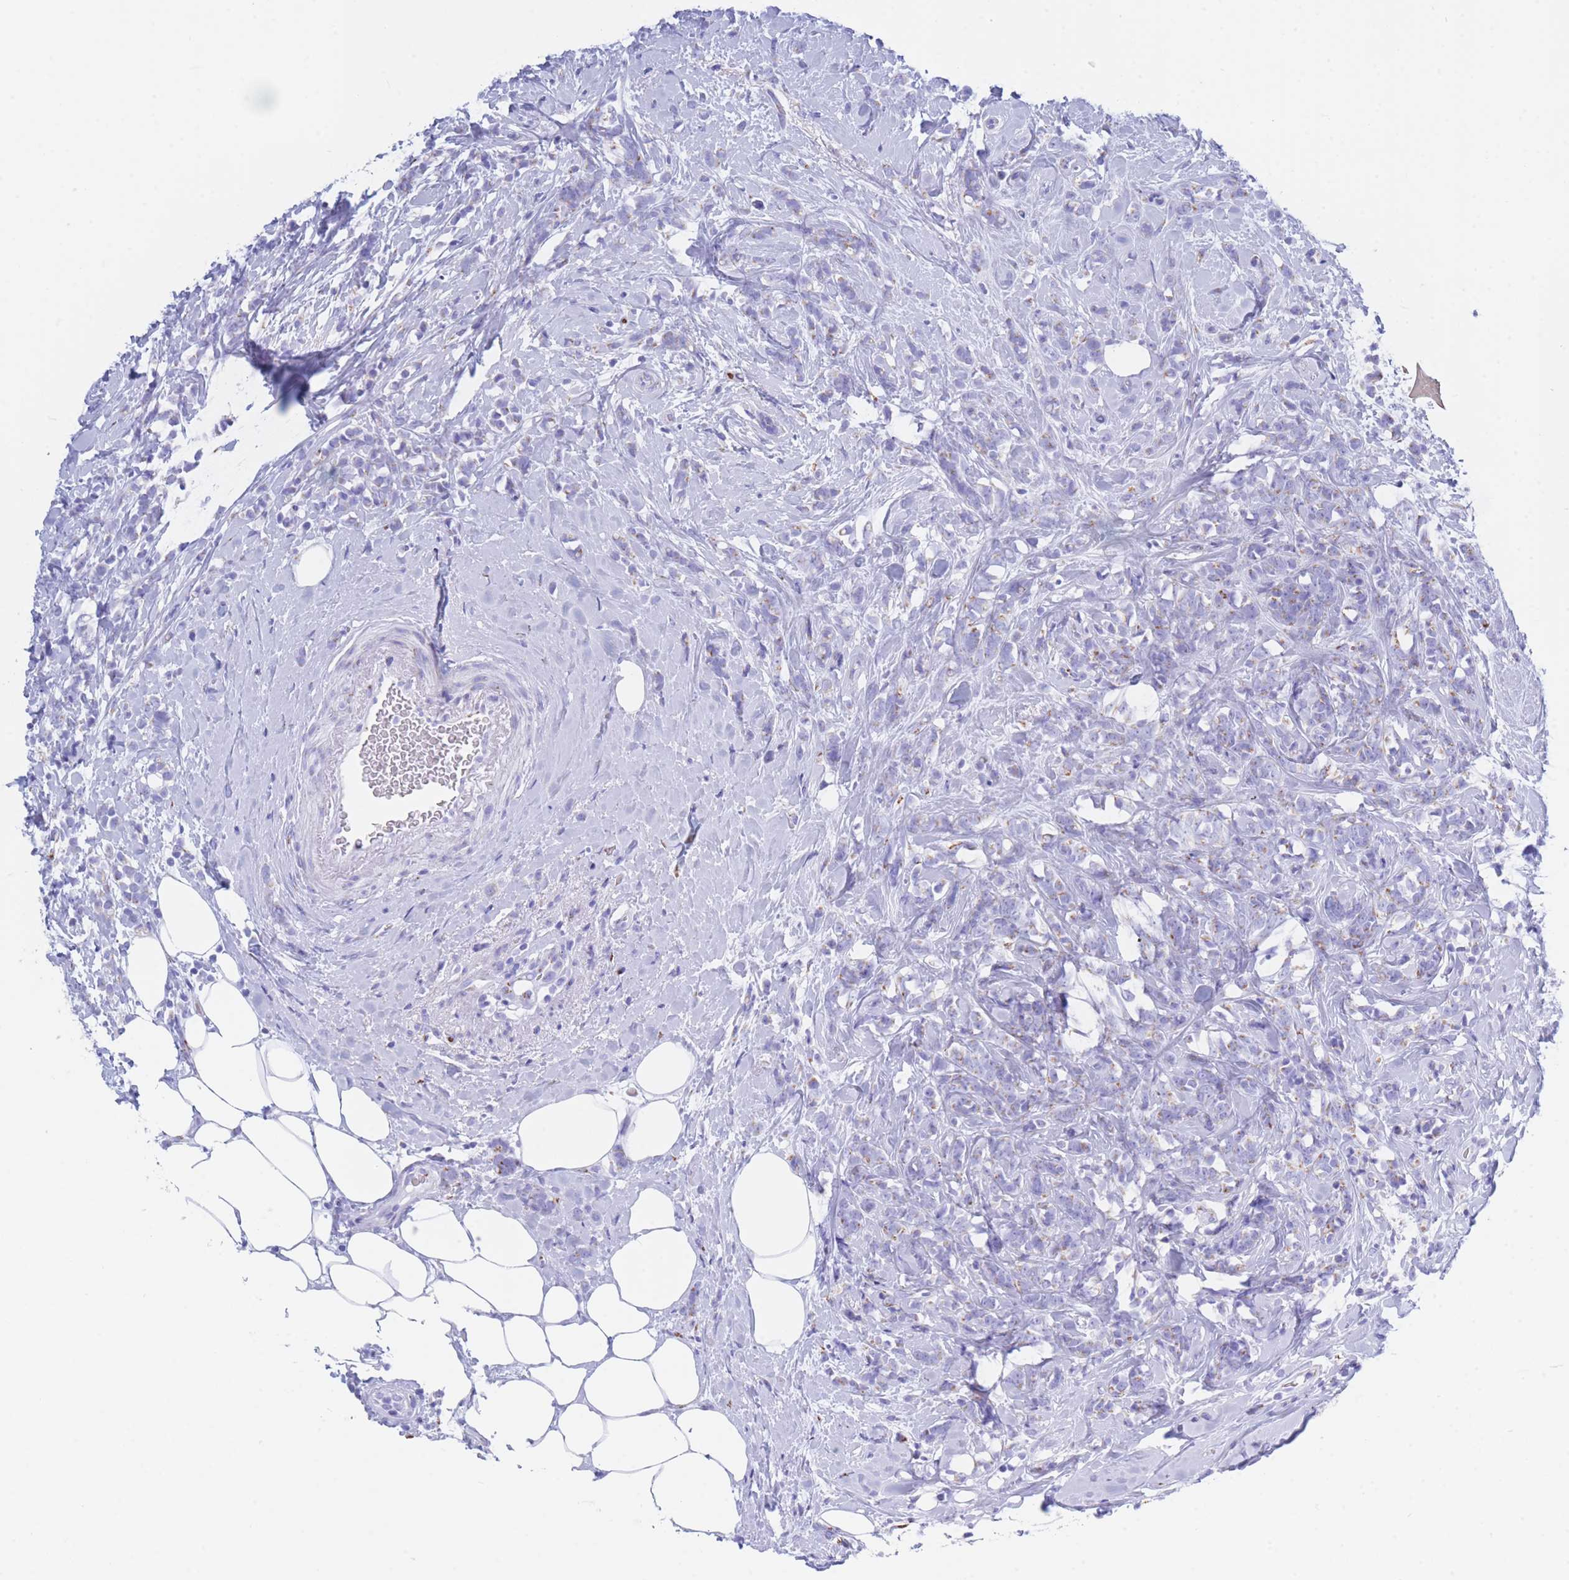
{"staining": {"intensity": "negative", "quantity": "none", "location": "none"}, "tissue": "breast cancer", "cell_type": "Tumor cells", "image_type": "cancer", "snomed": [{"axis": "morphology", "description": "Lobular carcinoma"}, {"axis": "topography", "description": "Breast"}], "caption": "This is an immunohistochemistry (IHC) photomicrograph of human breast cancer (lobular carcinoma). There is no positivity in tumor cells.", "gene": "FAM3C", "patient": {"sex": "female", "age": 58}}